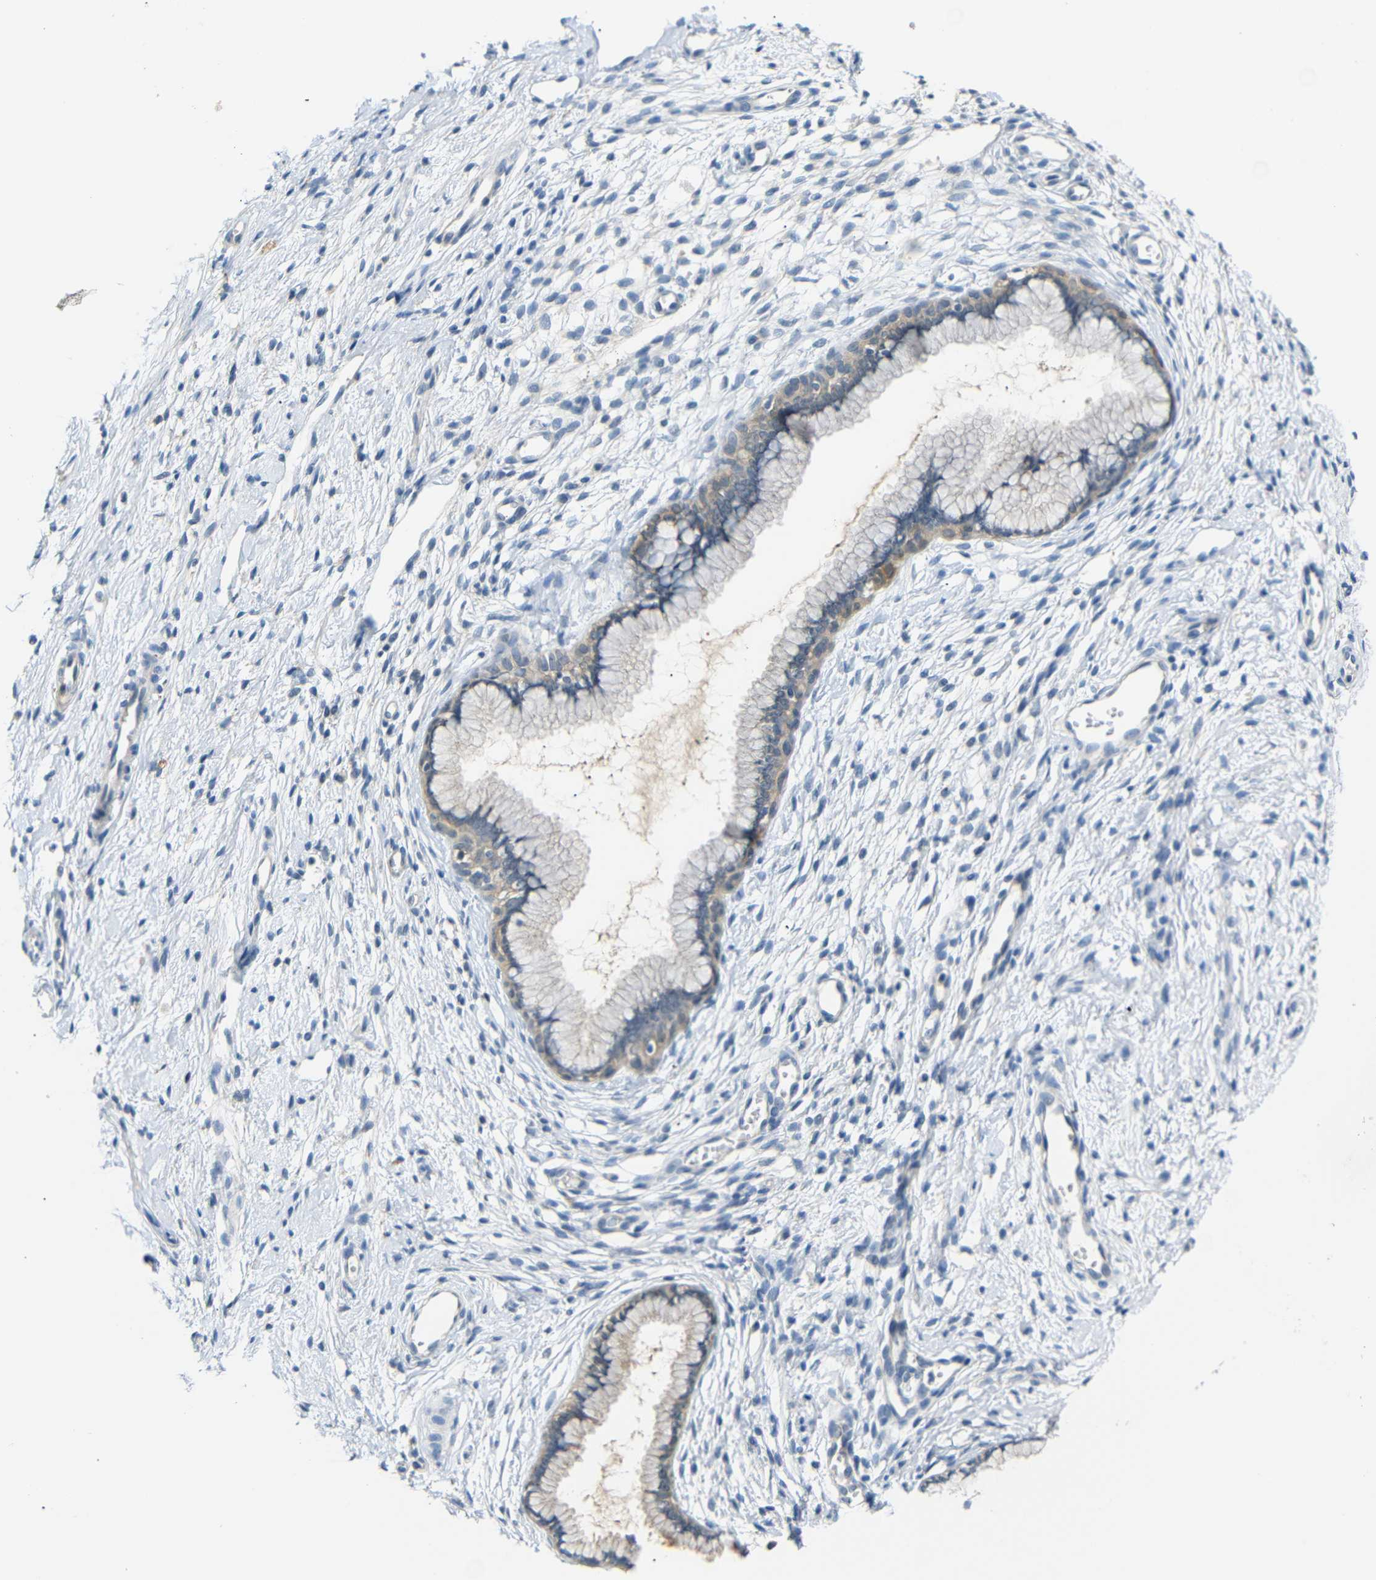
{"staining": {"intensity": "weak", "quantity": "<25%", "location": "cytoplasmic/membranous"}, "tissue": "cervix", "cell_type": "Glandular cells", "image_type": "normal", "snomed": [{"axis": "morphology", "description": "Normal tissue, NOS"}, {"axis": "topography", "description": "Cervix"}], "caption": "This is an IHC micrograph of normal human cervix. There is no expression in glandular cells.", "gene": "SFN", "patient": {"sex": "female", "age": 65}}